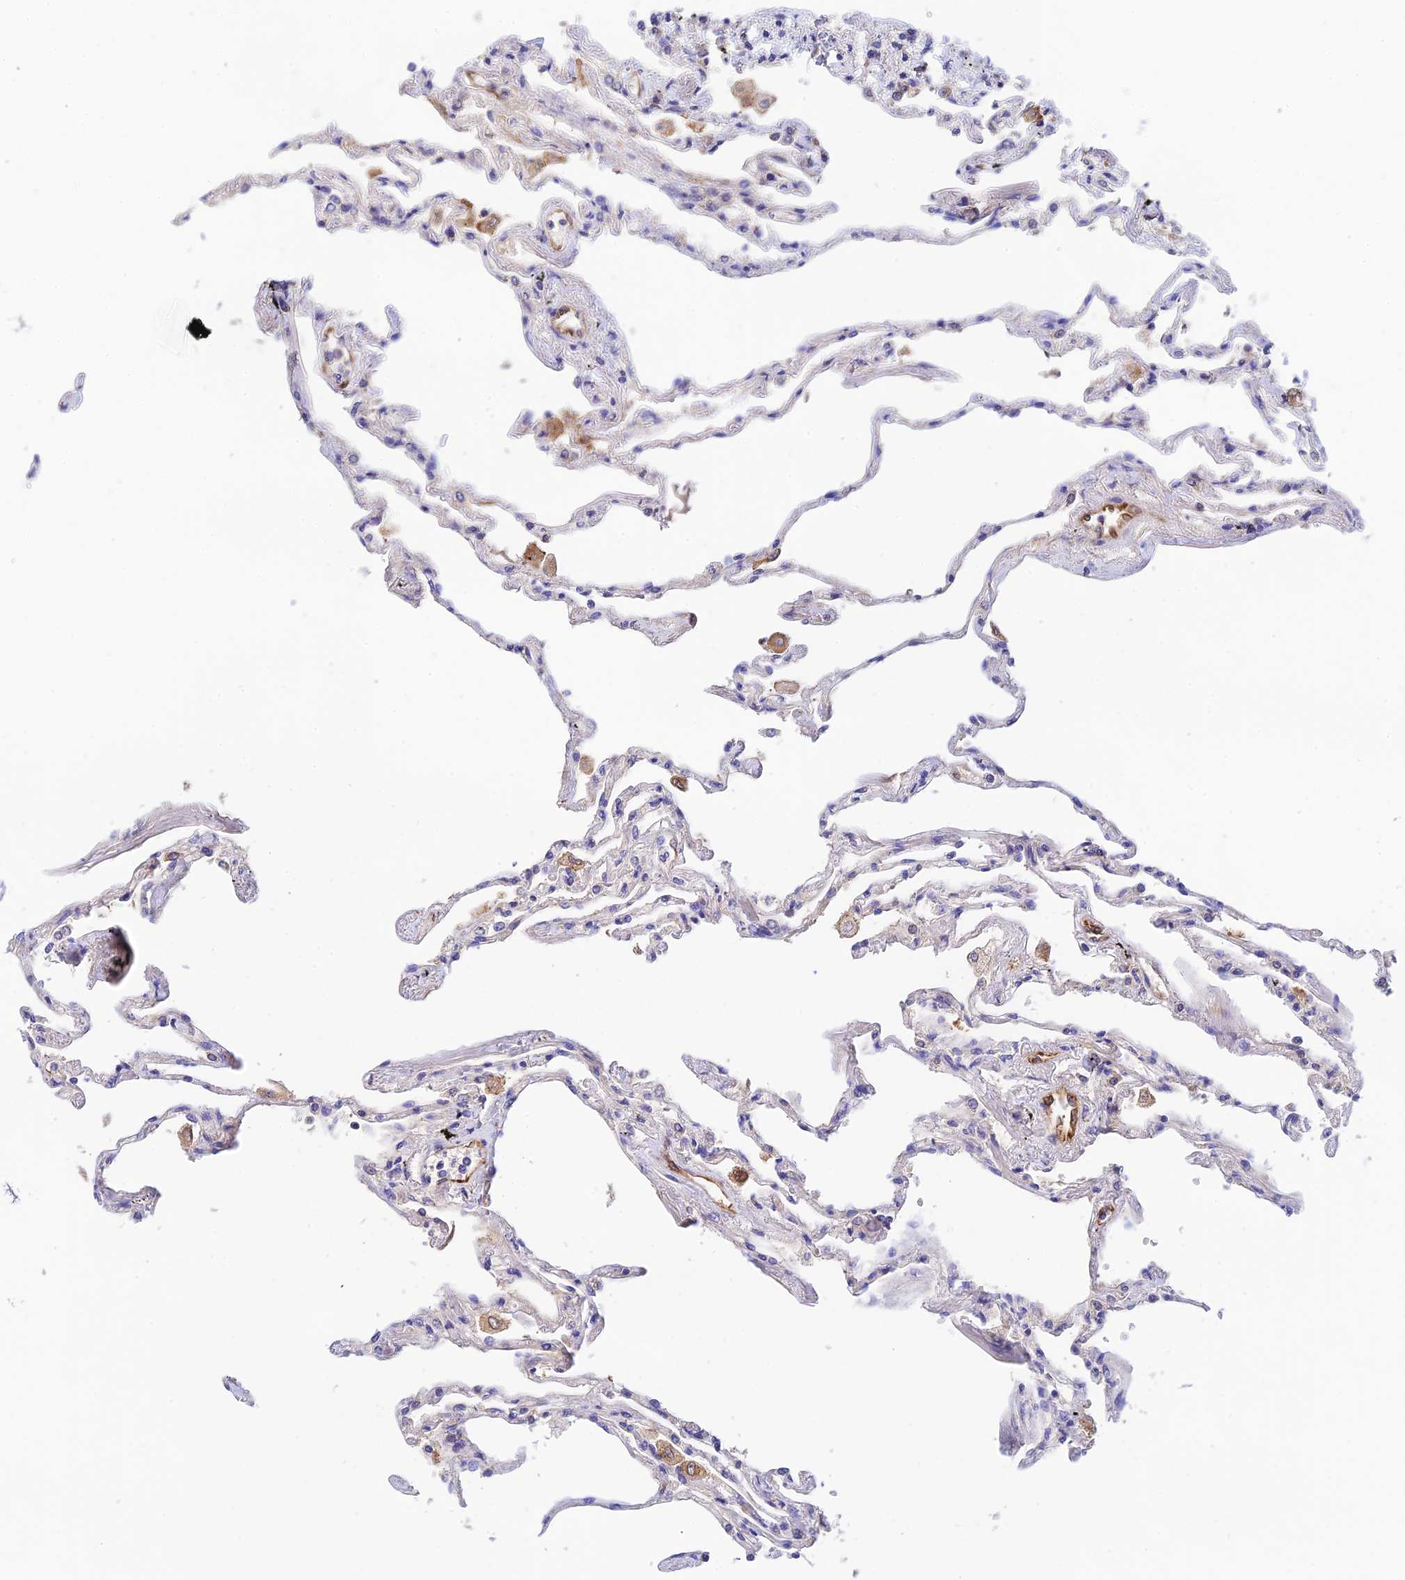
{"staining": {"intensity": "negative", "quantity": "none", "location": "none"}, "tissue": "lung", "cell_type": "Alveolar cells", "image_type": "normal", "snomed": [{"axis": "morphology", "description": "Normal tissue, NOS"}, {"axis": "topography", "description": "Lung"}], "caption": "This is an immunohistochemistry (IHC) image of unremarkable lung. There is no positivity in alveolar cells.", "gene": "RANBP6", "patient": {"sex": "female", "age": 67}}